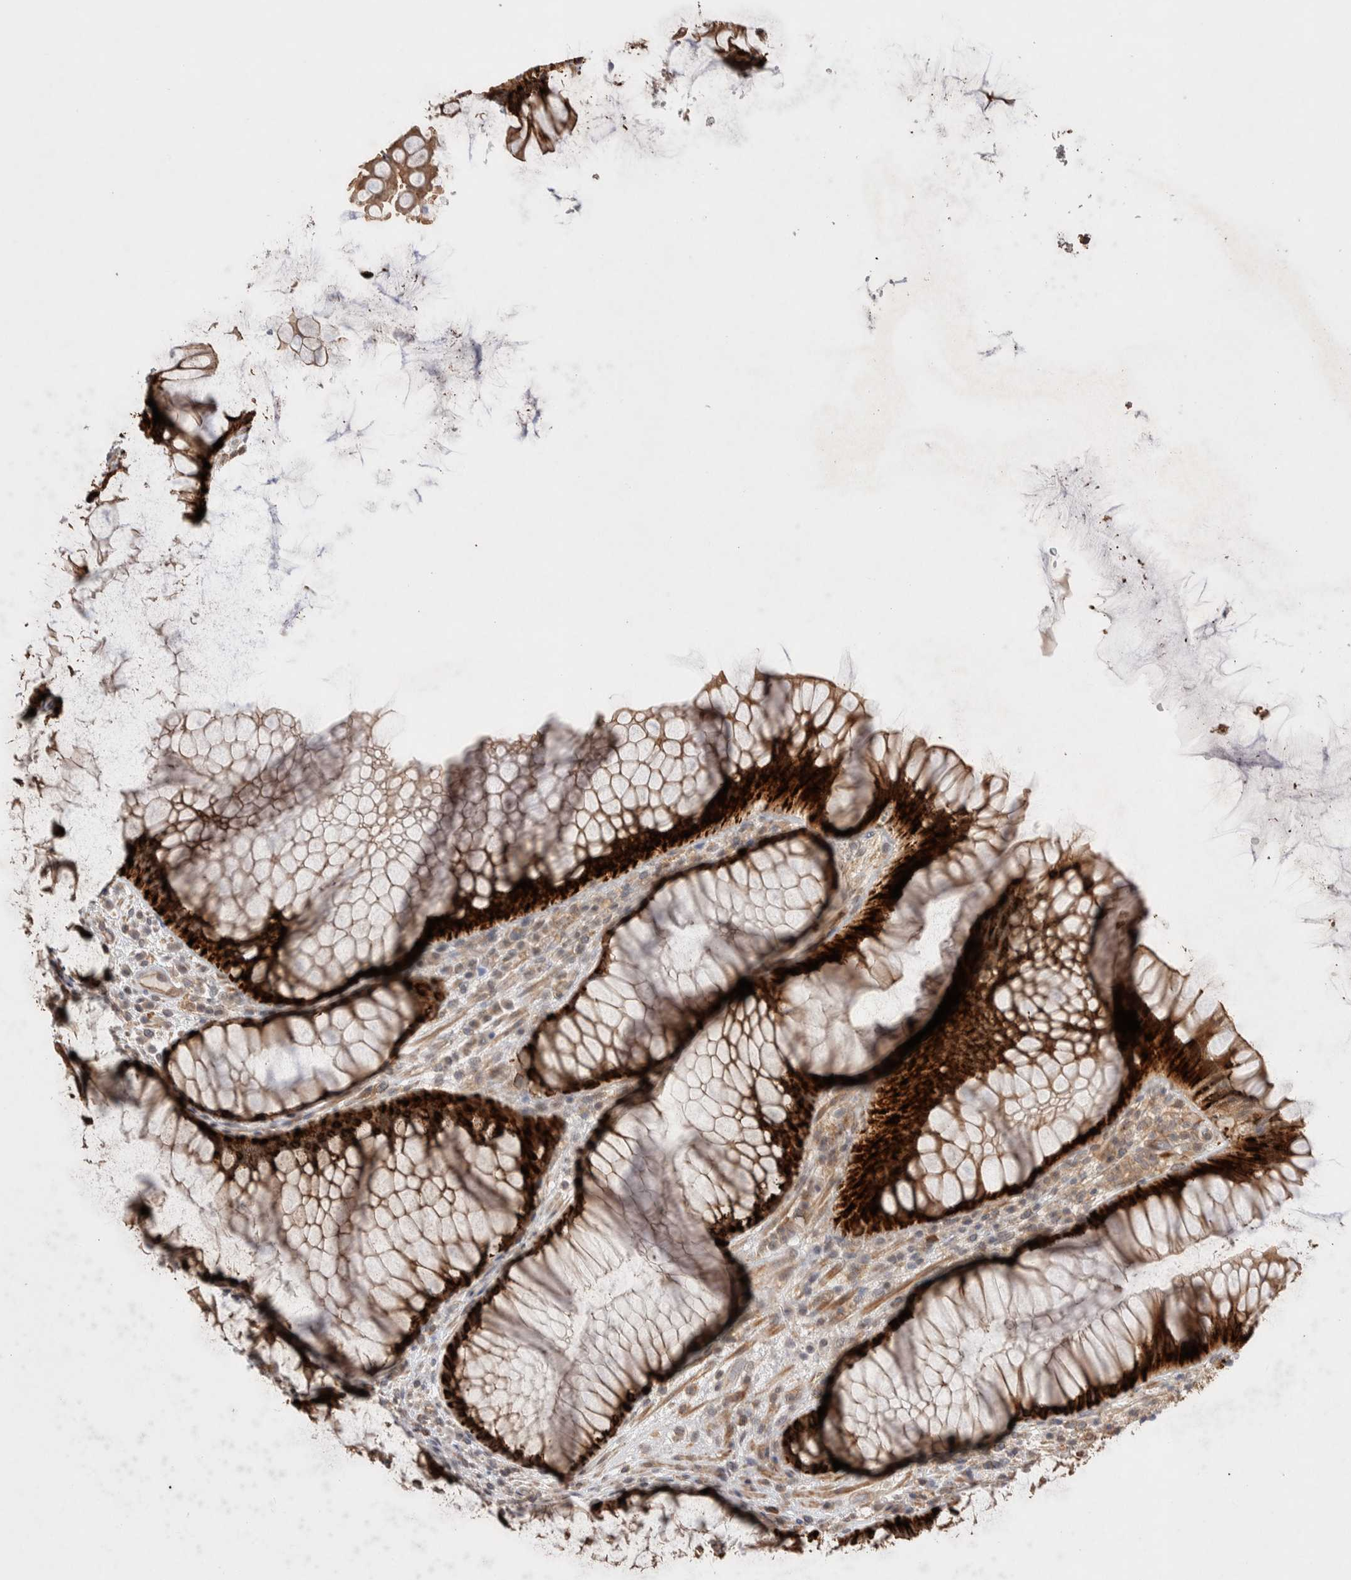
{"staining": {"intensity": "strong", "quantity": ">75%", "location": "cytoplasmic/membranous"}, "tissue": "rectum", "cell_type": "Glandular cells", "image_type": "normal", "snomed": [{"axis": "morphology", "description": "Normal tissue, NOS"}, {"axis": "topography", "description": "Rectum"}], "caption": "High-power microscopy captured an immunohistochemistry photomicrograph of normal rectum, revealing strong cytoplasmic/membranous expression in approximately >75% of glandular cells.", "gene": "ZNF704", "patient": {"sex": "male", "age": 51}}